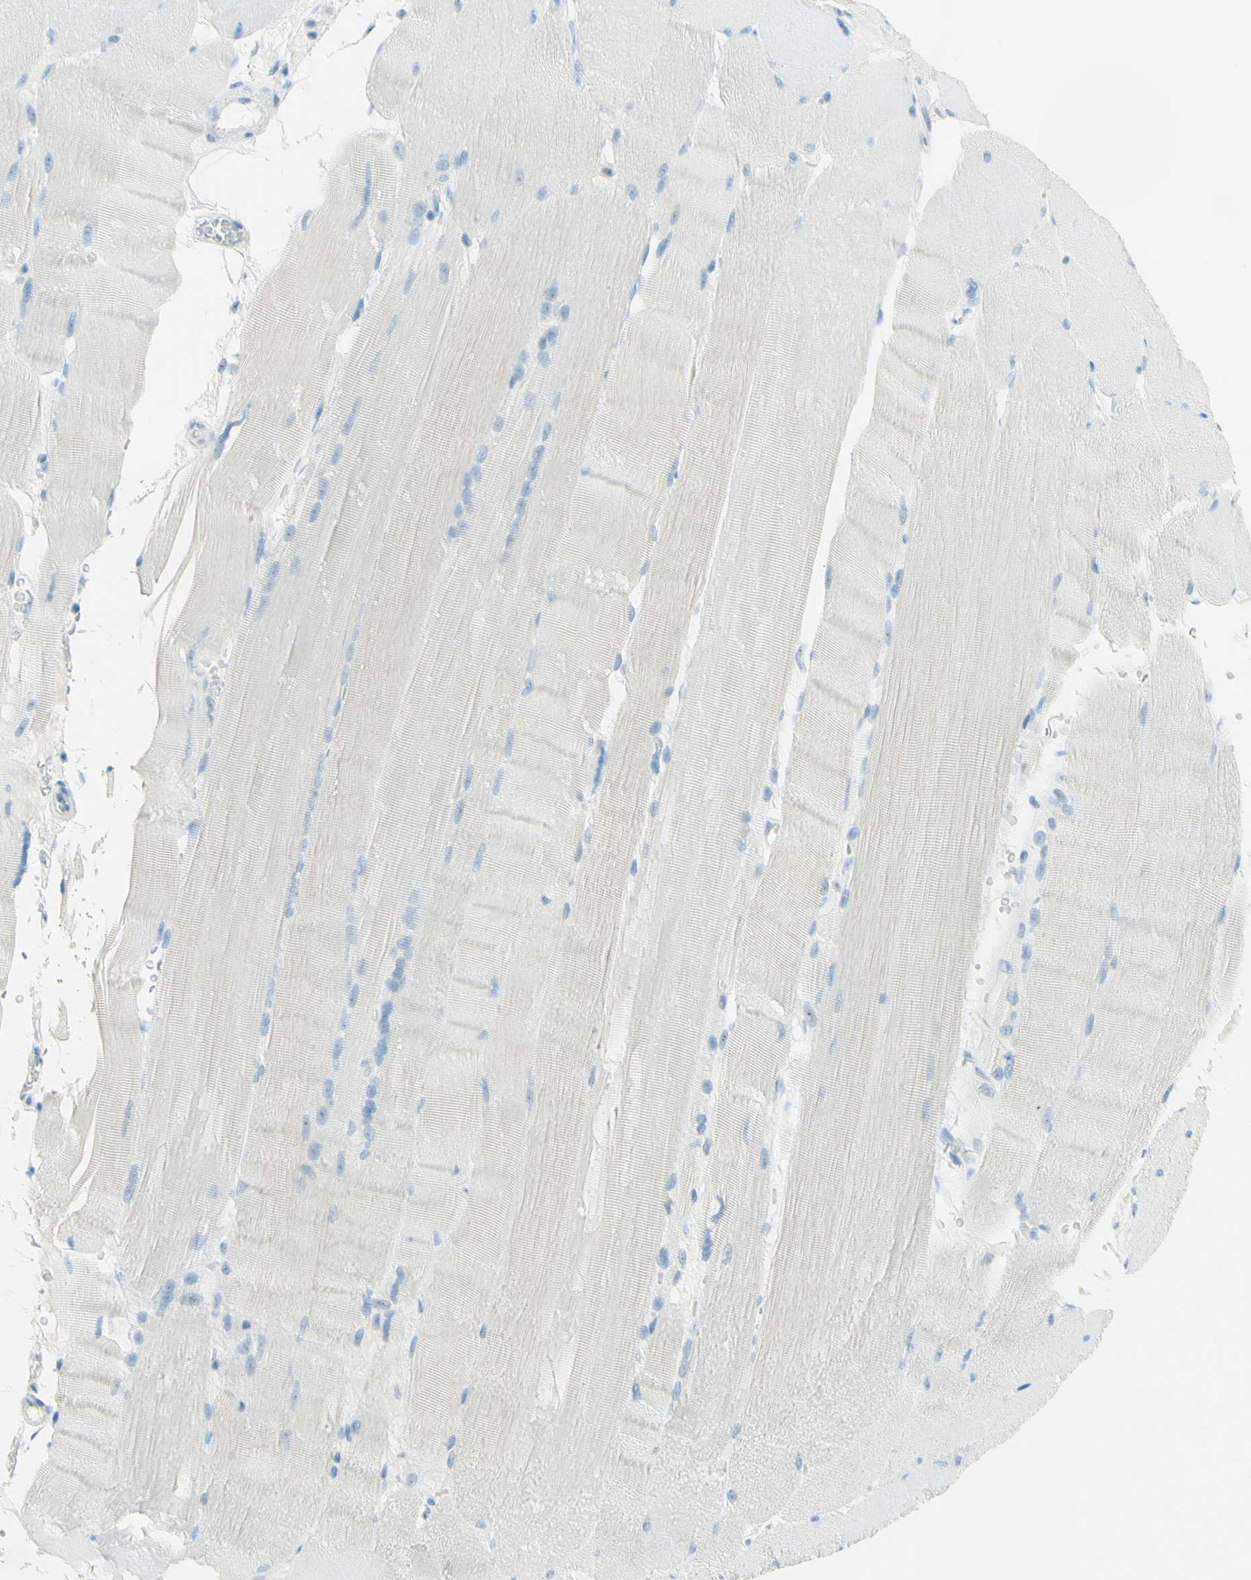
{"staining": {"intensity": "negative", "quantity": "none", "location": "none"}, "tissue": "skeletal muscle", "cell_type": "Myocytes", "image_type": "normal", "snomed": [{"axis": "morphology", "description": "Normal tissue, NOS"}, {"axis": "topography", "description": "Skin"}, {"axis": "topography", "description": "Skeletal muscle"}], "caption": "Photomicrograph shows no significant protein staining in myocytes of benign skeletal muscle. (DAB immunohistochemistry with hematoxylin counter stain).", "gene": "FMR1NB", "patient": {"sex": "male", "age": 83}}